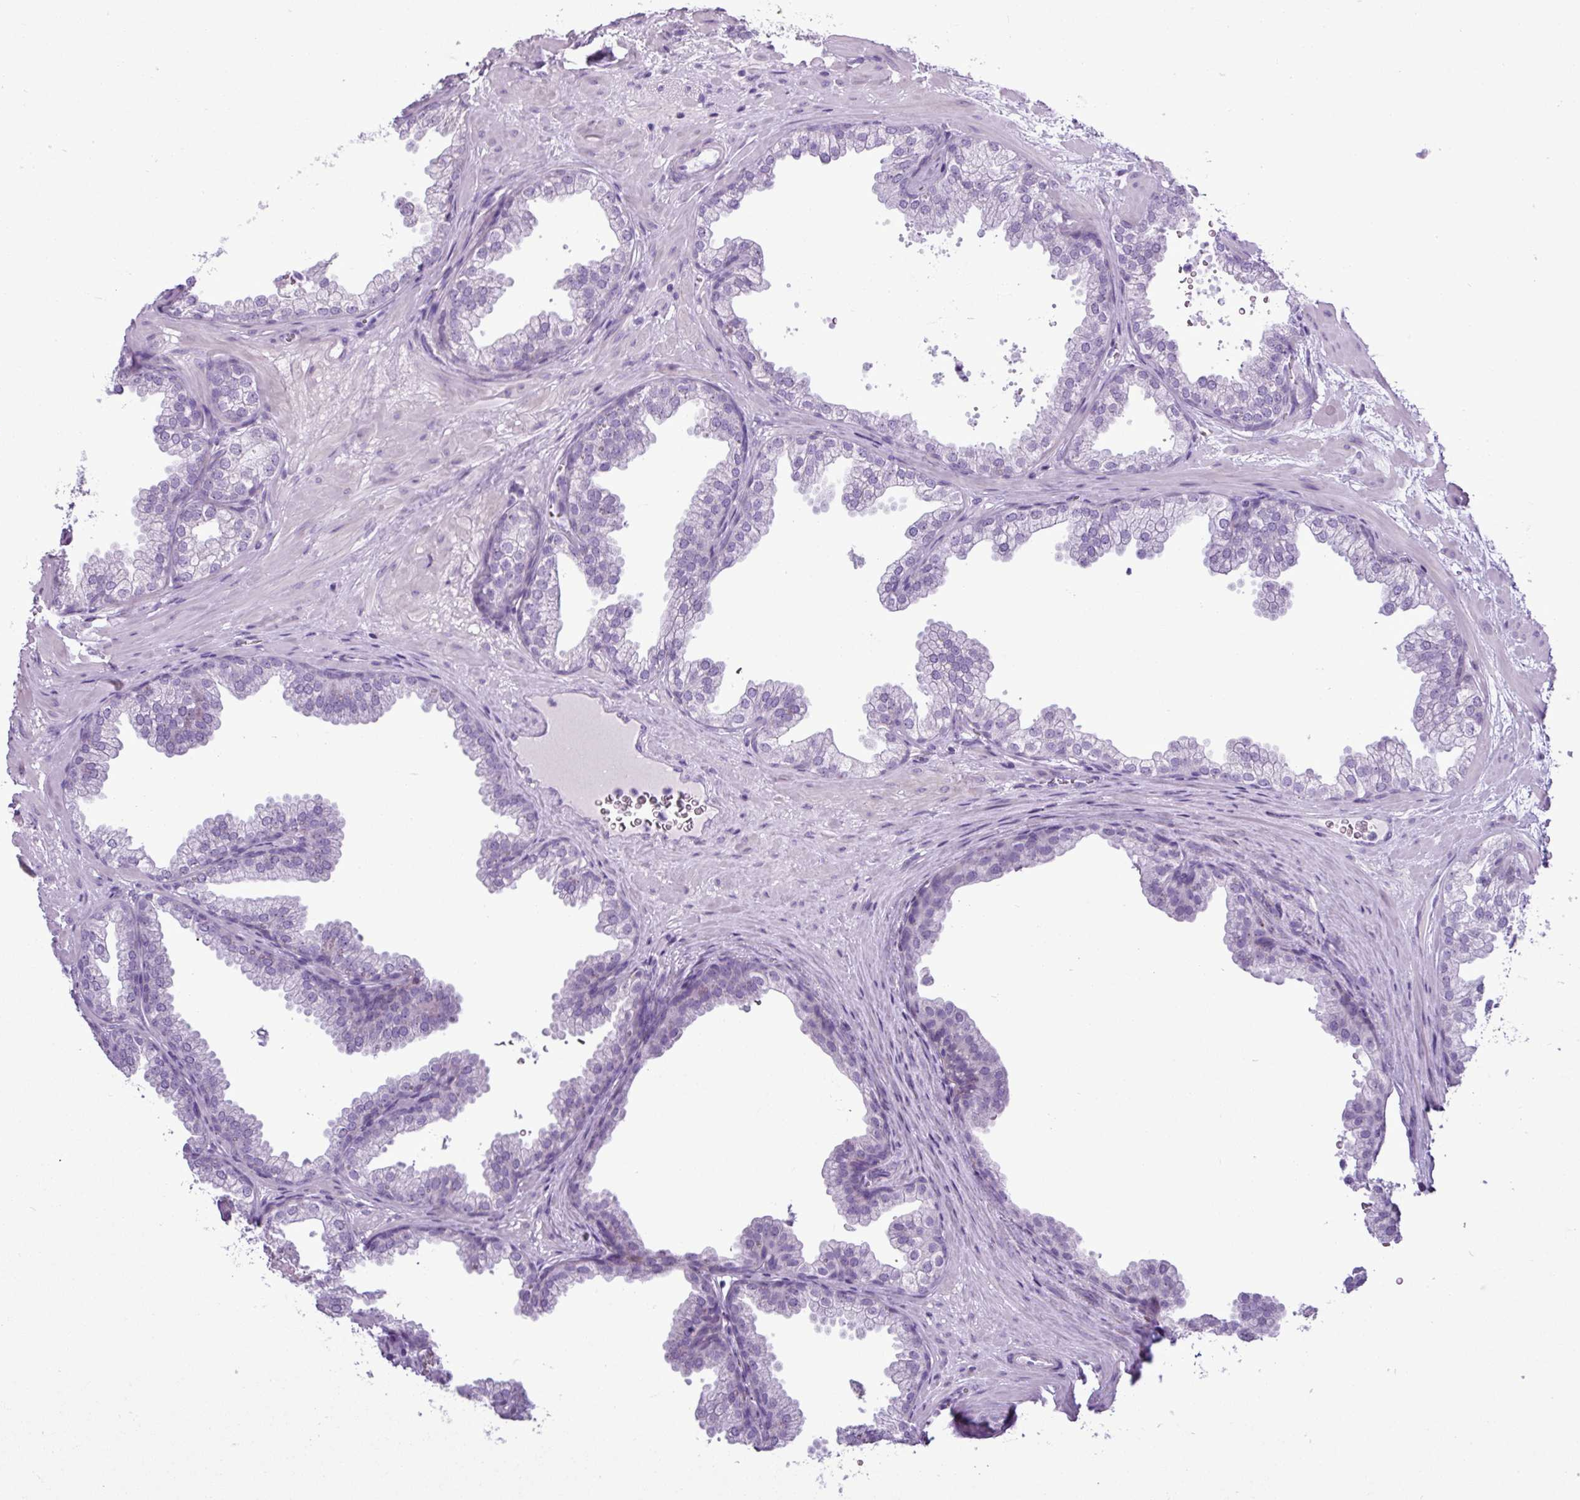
{"staining": {"intensity": "negative", "quantity": "none", "location": "none"}, "tissue": "prostate", "cell_type": "Glandular cells", "image_type": "normal", "snomed": [{"axis": "morphology", "description": "Normal tissue, NOS"}, {"axis": "topography", "description": "Prostate"}], "caption": "An image of human prostate is negative for staining in glandular cells. Brightfield microscopy of immunohistochemistry (IHC) stained with DAB (brown) and hematoxylin (blue), captured at high magnification.", "gene": "ALDH3A1", "patient": {"sex": "male", "age": 37}}